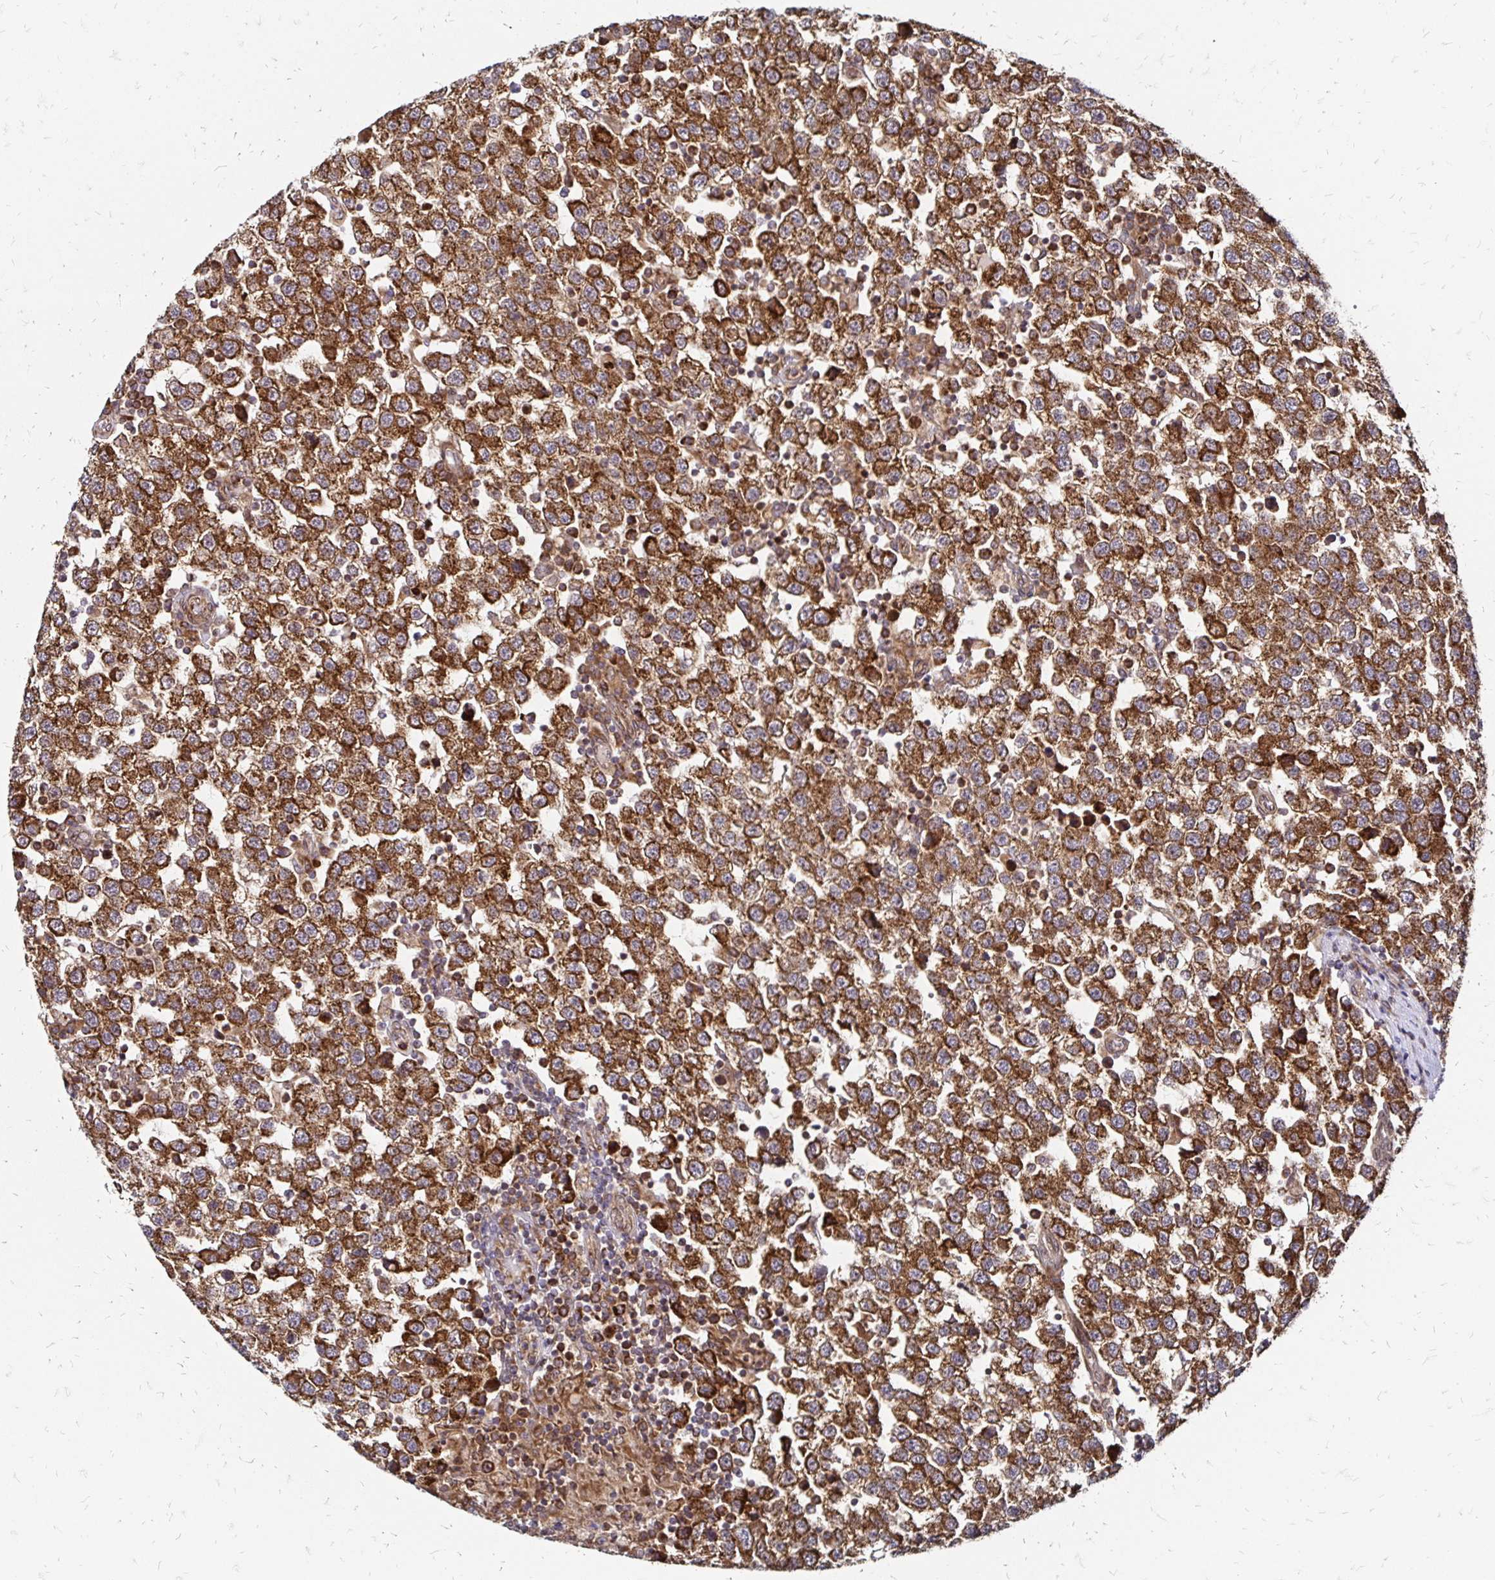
{"staining": {"intensity": "strong", "quantity": ">75%", "location": "cytoplasmic/membranous"}, "tissue": "testis cancer", "cell_type": "Tumor cells", "image_type": "cancer", "snomed": [{"axis": "morphology", "description": "Seminoma, NOS"}, {"axis": "topography", "description": "Testis"}], "caption": "Immunohistochemical staining of human testis cancer reveals high levels of strong cytoplasmic/membranous protein expression in about >75% of tumor cells.", "gene": "ZW10", "patient": {"sex": "male", "age": 34}}